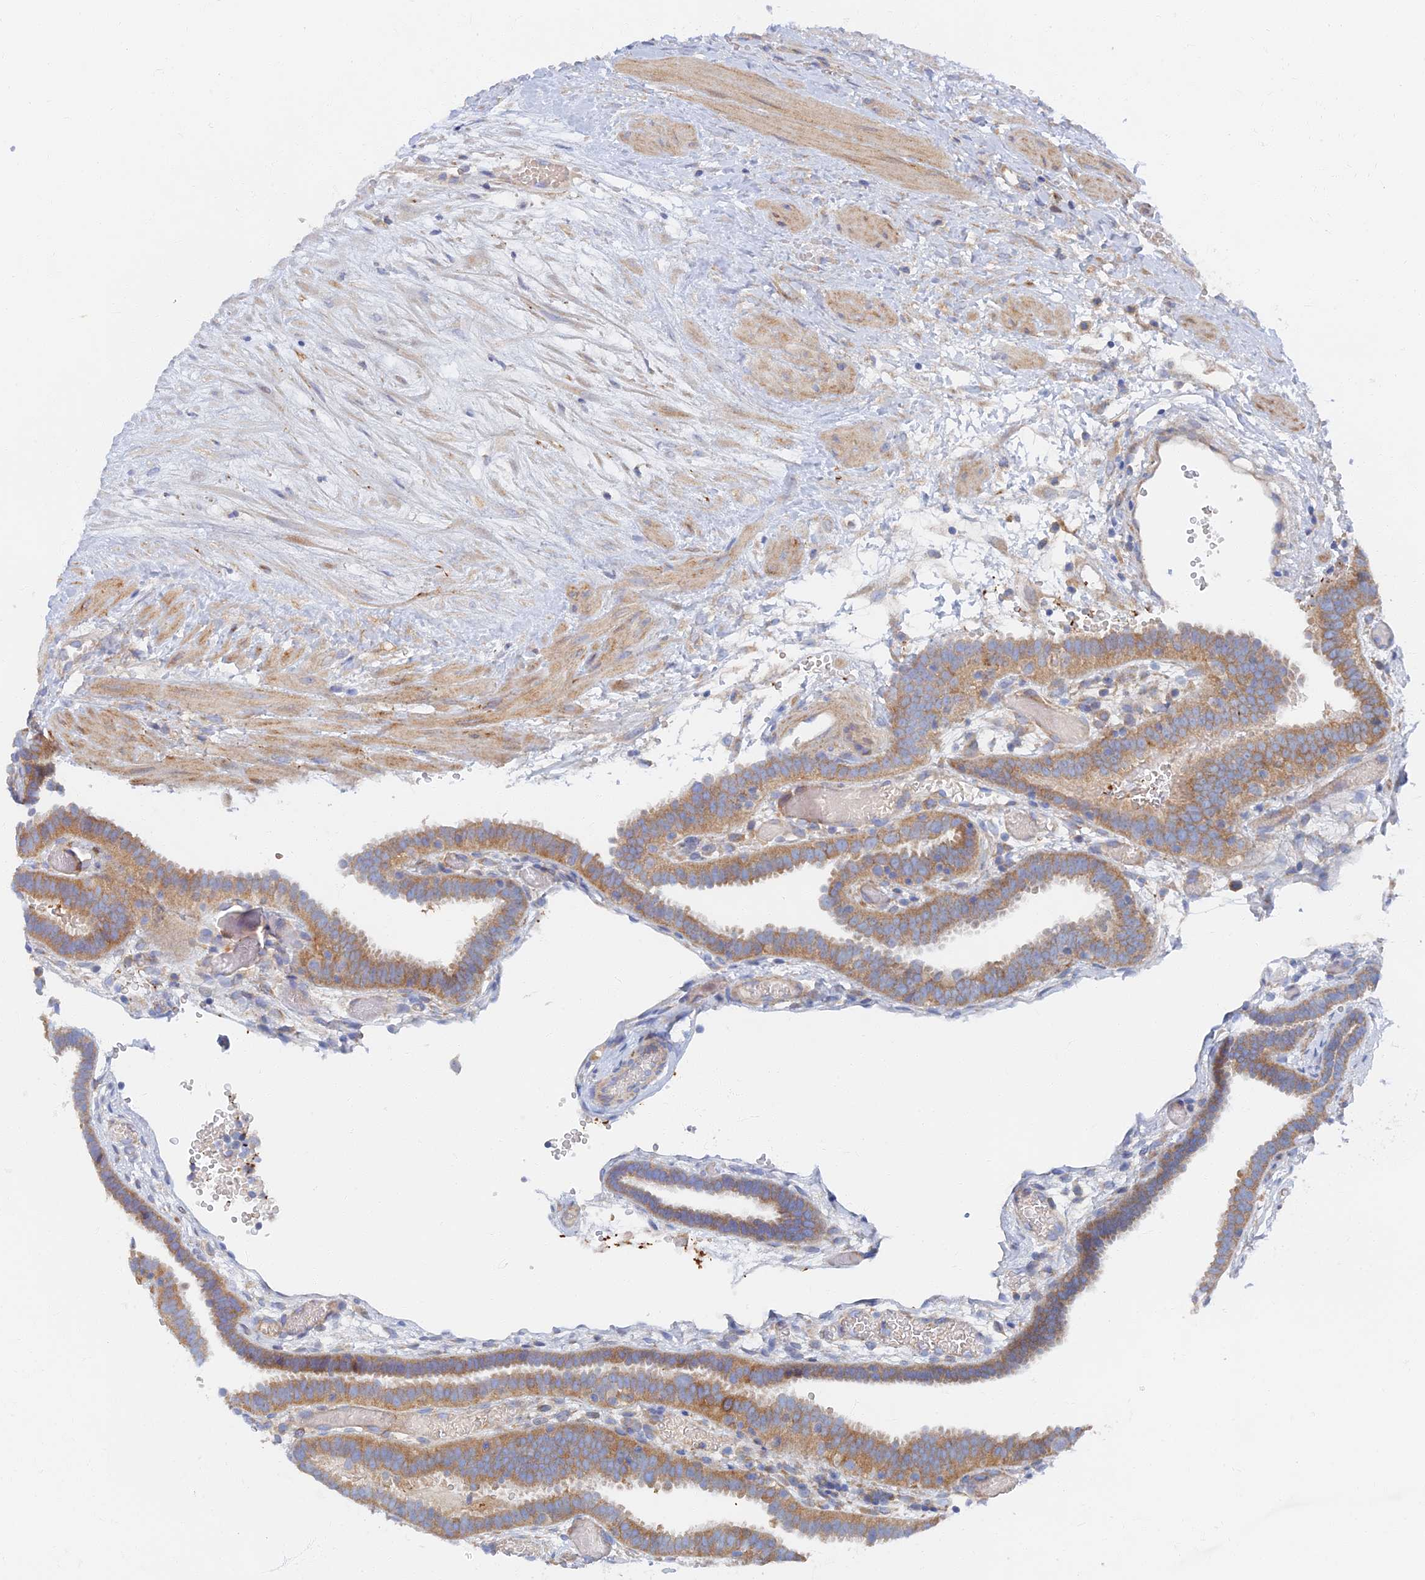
{"staining": {"intensity": "moderate", "quantity": "<25%", "location": "cytoplasmic/membranous"}, "tissue": "fallopian tube", "cell_type": "Glandular cells", "image_type": "normal", "snomed": [{"axis": "morphology", "description": "Normal tissue, NOS"}, {"axis": "topography", "description": "Fallopian tube"}], "caption": "Fallopian tube stained with a brown dye shows moderate cytoplasmic/membranous positive staining in approximately <25% of glandular cells.", "gene": "TMEM44", "patient": {"sex": "female", "age": 37}}